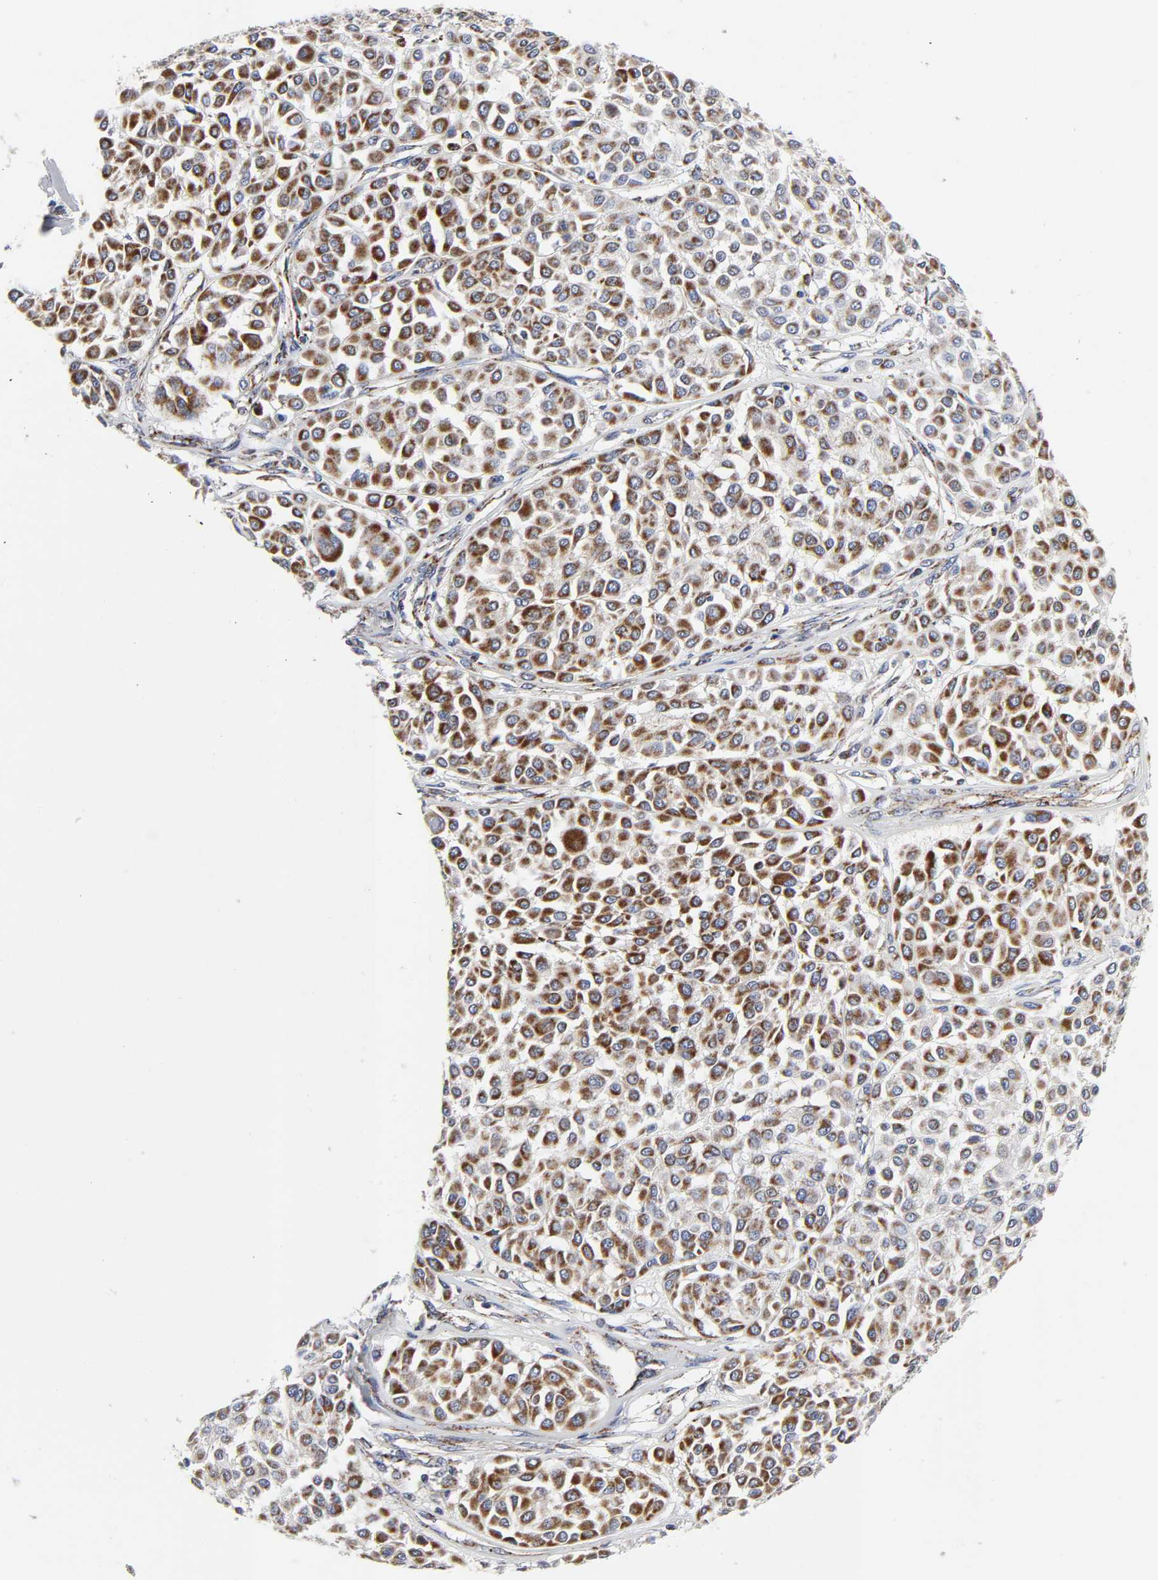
{"staining": {"intensity": "moderate", "quantity": ">75%", "location": "cytoplasmic/membranous"}, "tissue": "melanoma", "cell_type": "Tumor cells", "image_type": "cancer", "snomed": [{"axis": "morphology", "description": "Malignant melanoma, Metastatic site"}, {"axis": "topography", "description": "Soft tissue"}], "caption": "DAB immunohistochemical staining of malignant melanoma (metastatic site) shows moderate cytoplasmic/membranous protein positivity in about >75% of tumor cells. Using DAB (brown) and hematoxylin (blue) stains, captured at high magnification using brightfield microscopy.", "gene": "AOPEP", "patient": {"sex": "male", "age": 41}}